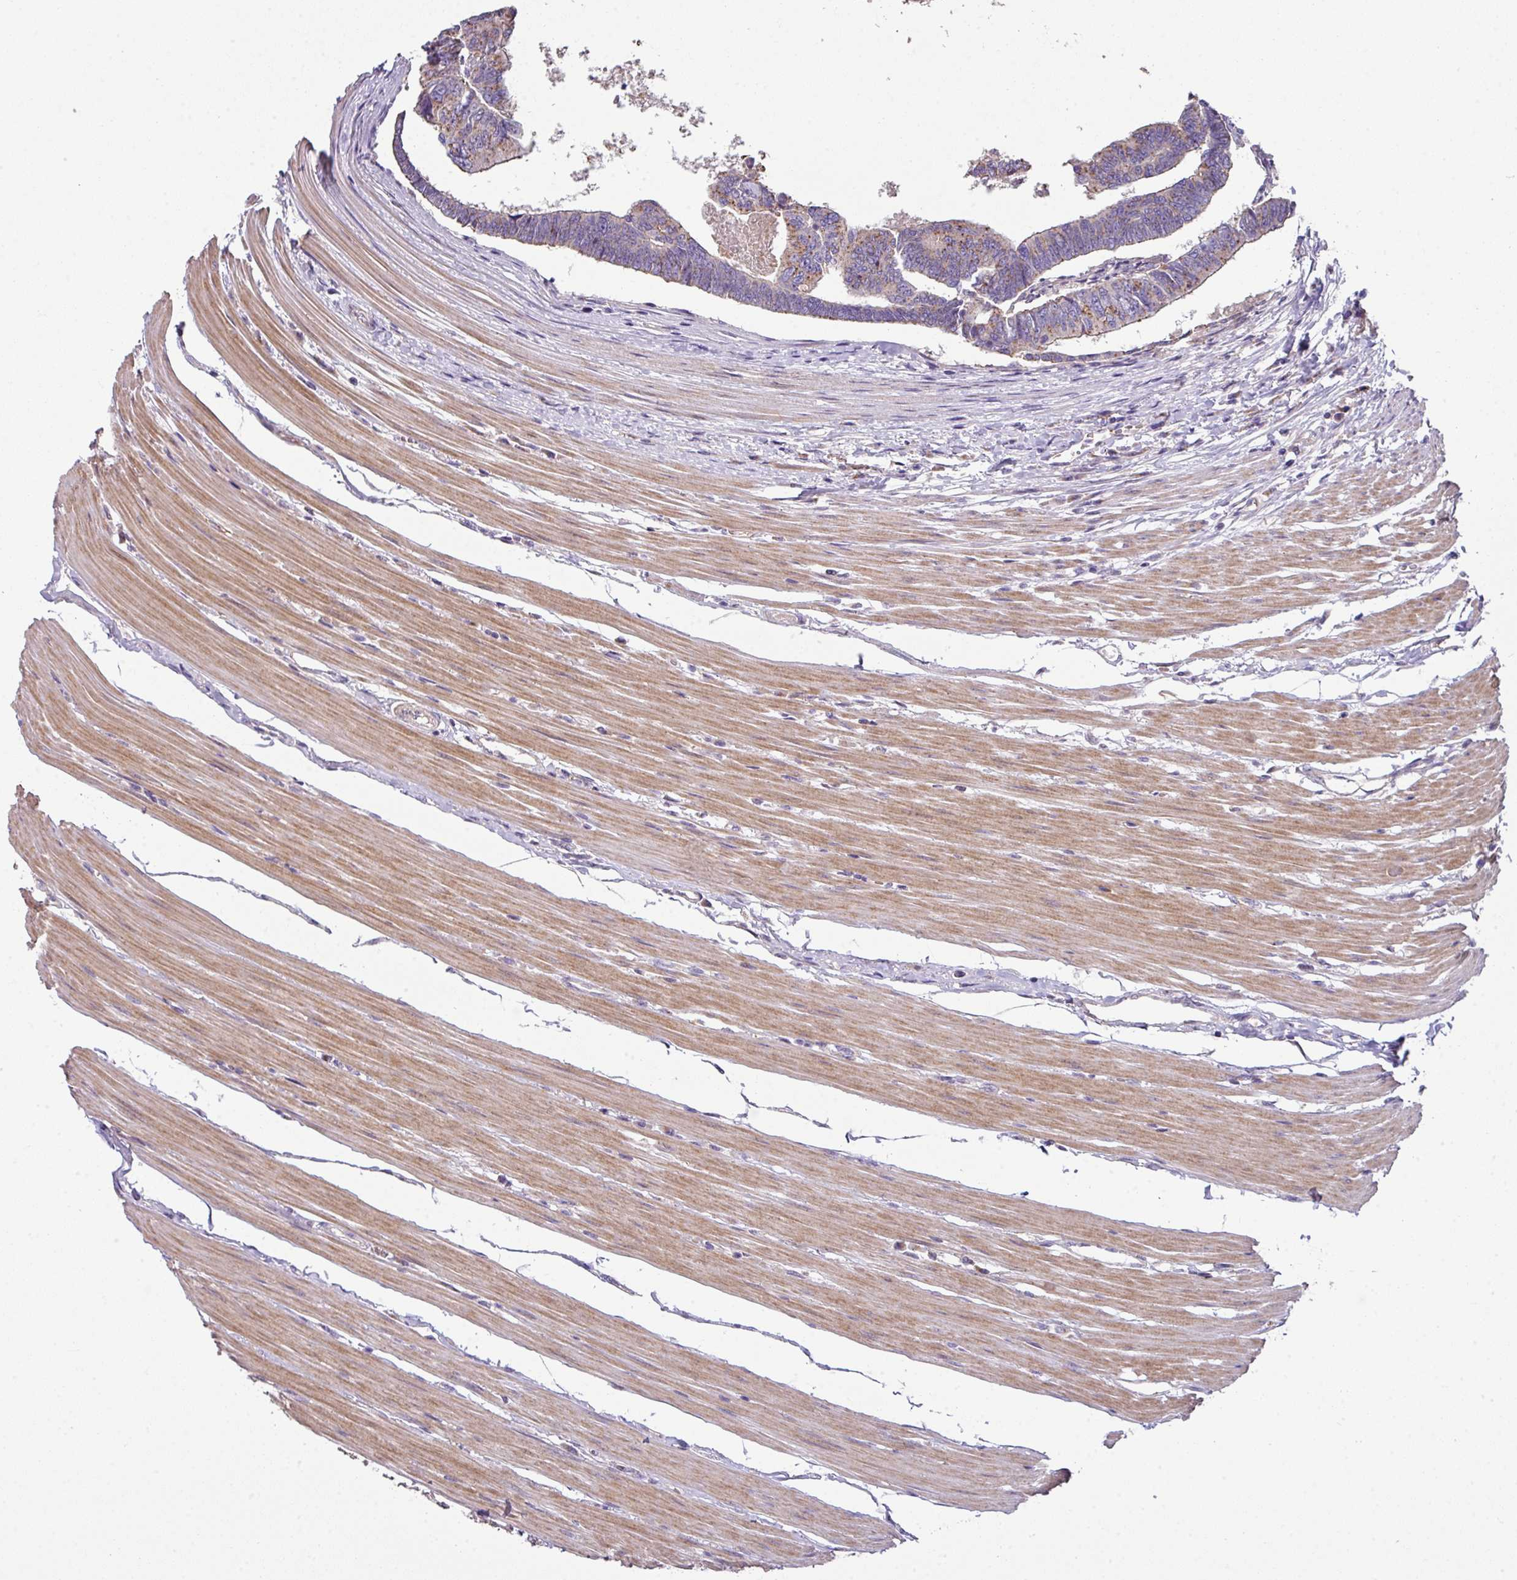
{"staining": {"intensity": "weak", "quantity": "<25%", "location": "cytoplasmic/membranous"}, "tissue": "colorectal cancer", "cell_type": "Tumor cells", "image_type": "cancer", "snomed": [{"axis": "morphology", "description": "Adenocarcinoma, NOS"}, {"axis": "topography", "description": "Rectum"}], "caption": "IHC image of neoplastic tissue: human adenocarcinoma (colorectal) stained with DAB (3,3'-diaminobenzidine) exhibits no significant protein positivity in tumor cells.", "gene": "LRRC9", "patient": {"sex": "female", "age": 65}}